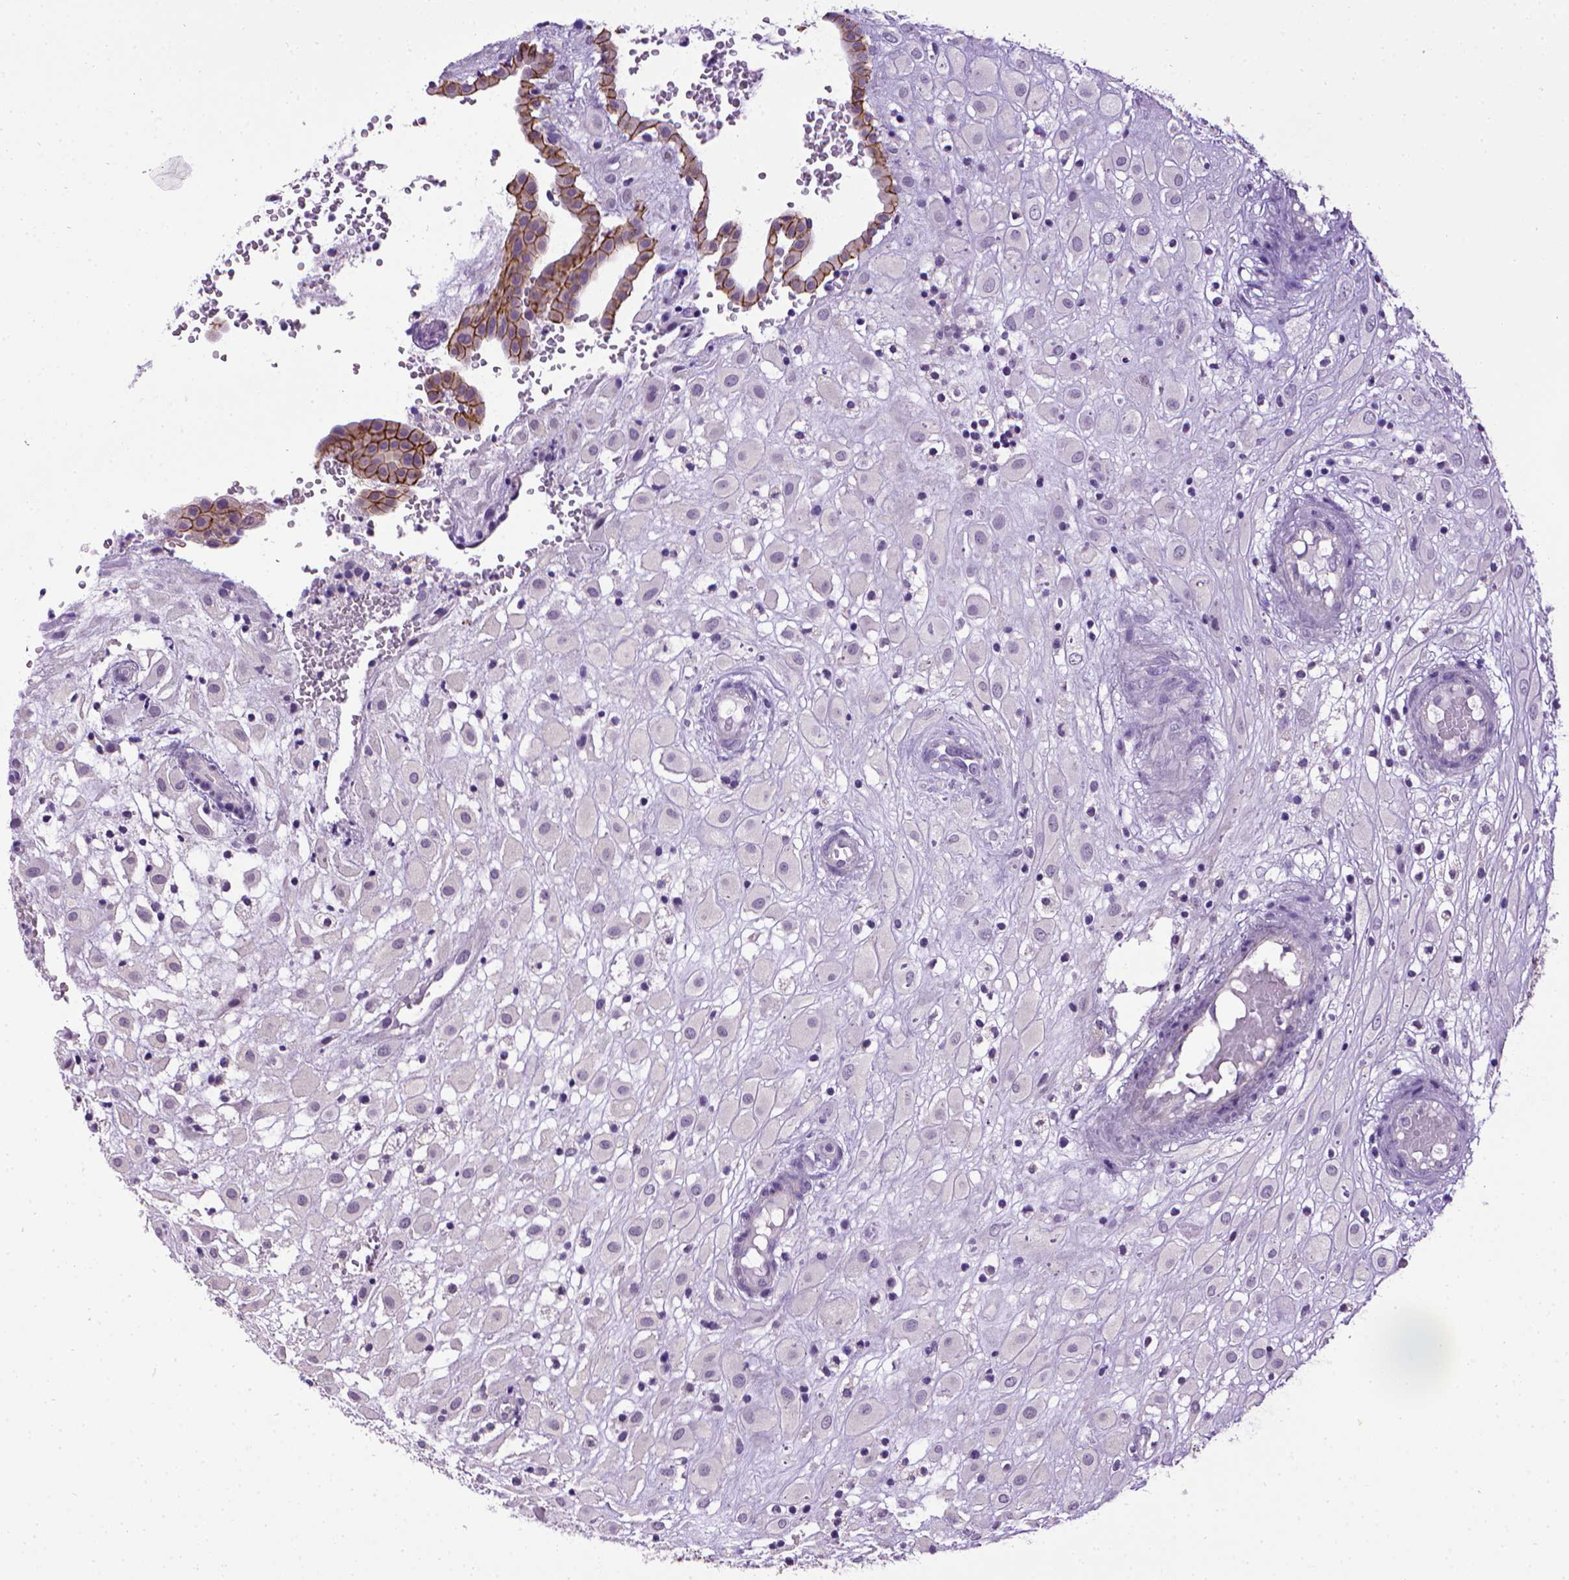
{"staining": {"intensity": "negative", "quantity": "none", "location": "none"}, "tissue": "placenta", "cell_type": "Decidual cells", "image_type": "normal", "snomed": [{"axis": "morphology", "description": "Normal tissue, NOS"}, {"axis": "topography", "description": "Placenta"}], "caption": "High power microscopy histopathology image of an immunohistochemistry (IHC) micrograph of unremarkable placenta, revealing no significant staining in decidual cells.", "gene": "CDH1", "patient": {"sex": "female", "age": 24}}